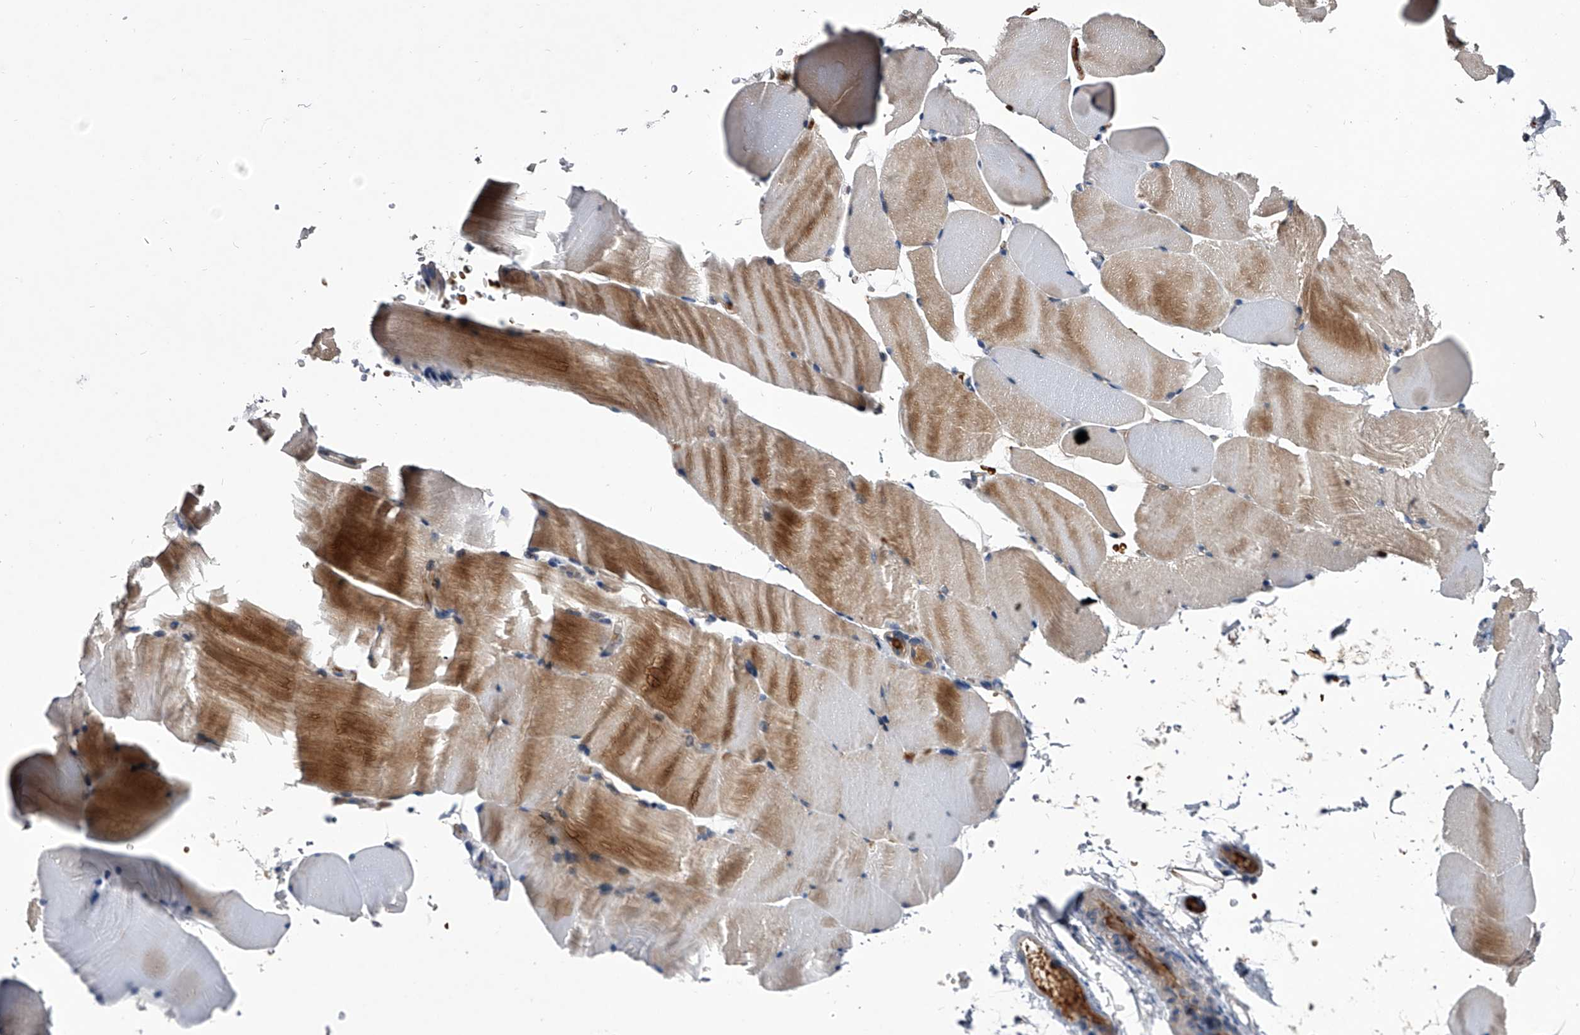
{"staining": {"intensity": "moderate", "quantity": "25%-75%", "location": "cytoplasmic/membranous"}, "tissue": "skeletal muscle", "cell_type": "Myocytes", "image_type": "normal", "snomed": [{"axis": "morphology", "description": "Normal tissue, NOS"}, {"axis": "topography", "description": "Skeletal muscle"}, {"axis": "topography", "description": "Parathyroid gland"}], "caption": "Skeletal muscle stained with DAB immunohistochemistry (IHC) exhibits medium levels of moderate cytoplasmic/membranous expression in about 25%-75% of myocytes.", "gene": "ZNF30", "patient": {"sex": "female", "age": 37}}